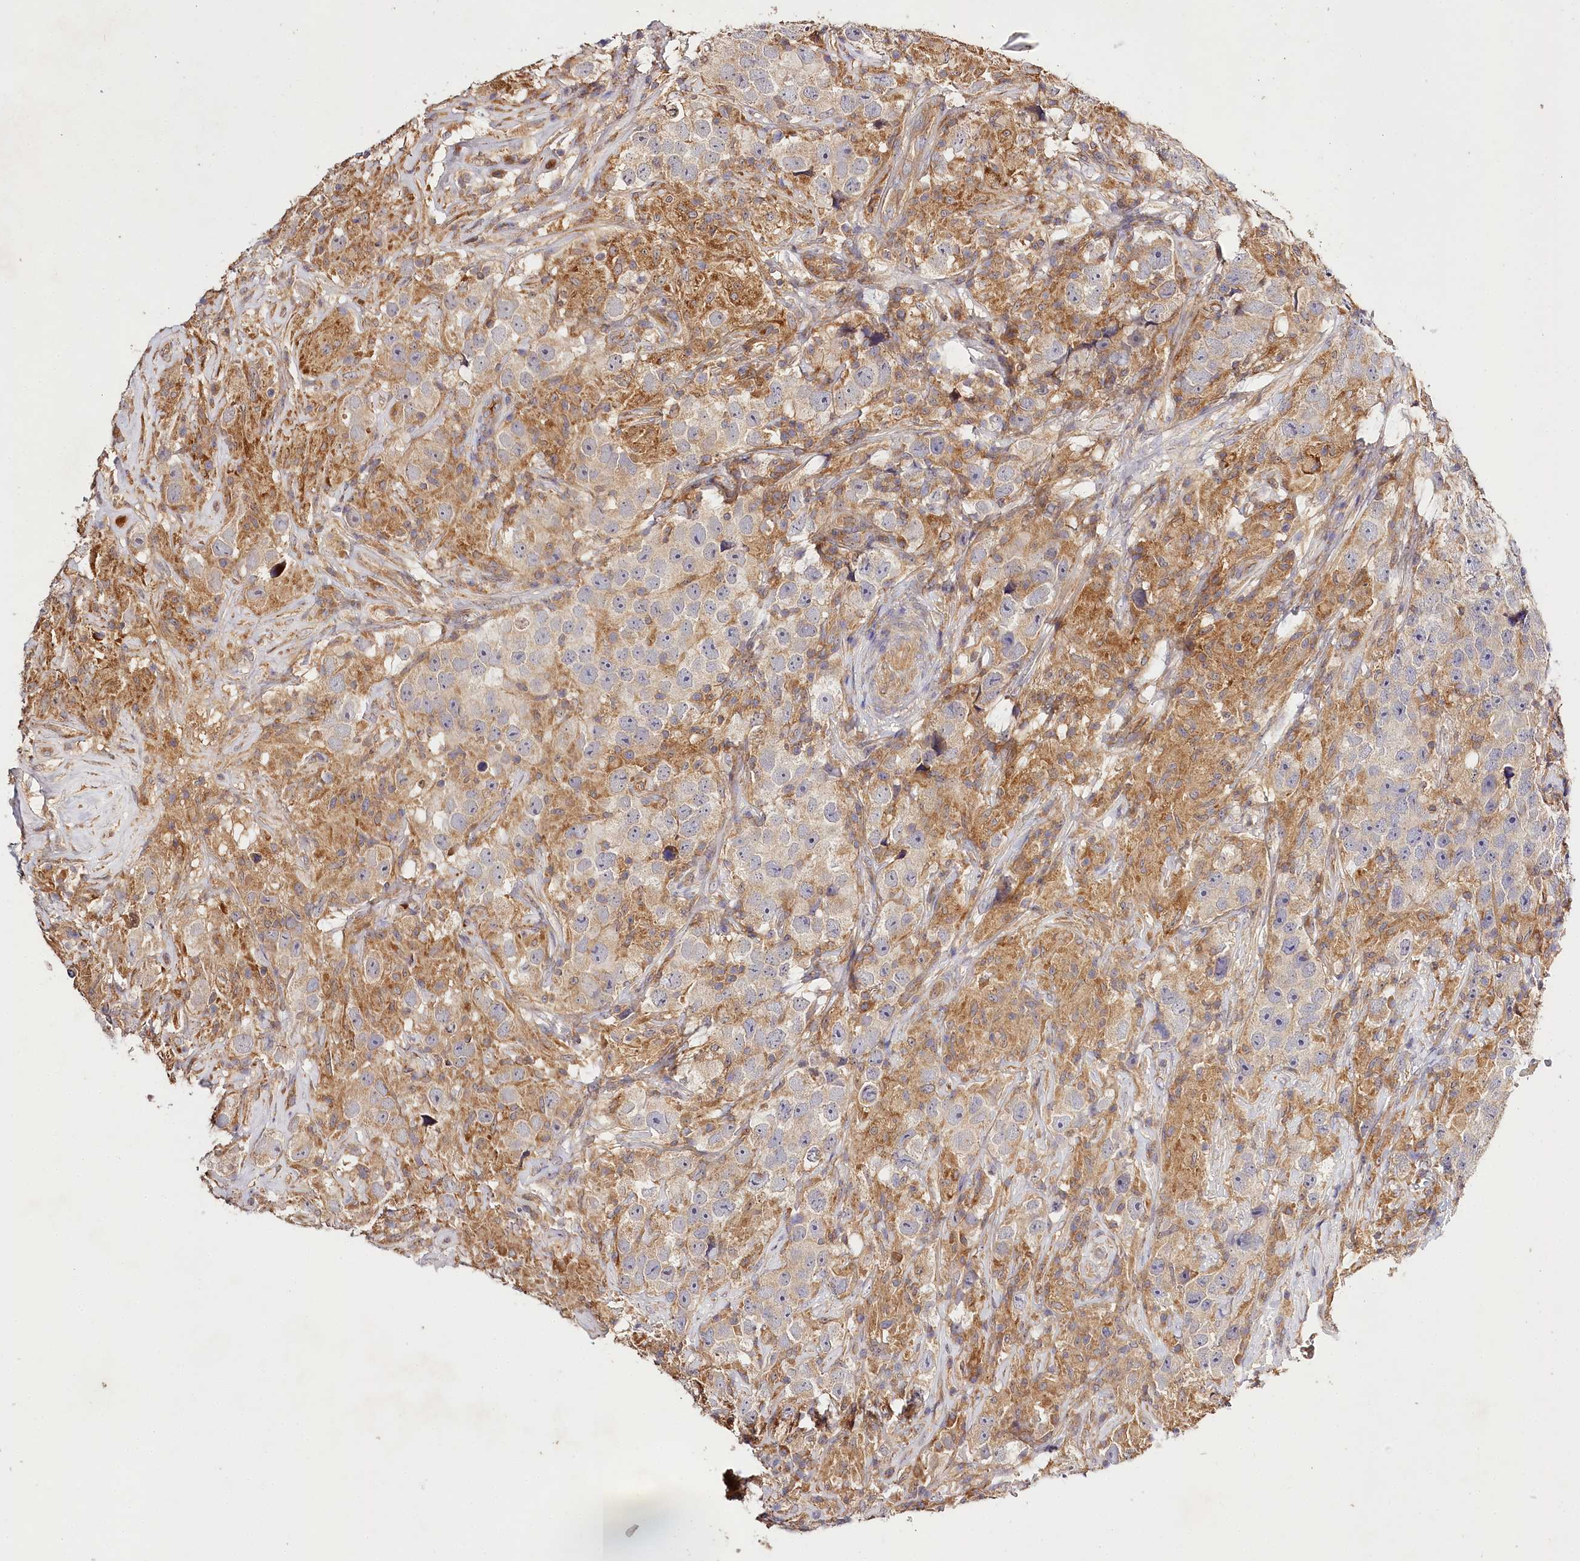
{"staining": {"intensity": "weak", "quantity": "25%-75%", "location": "cytoplasmic/membranous"}, "tissue": "testis cancer", "cell_type": "Tumor cells", "image_type": "cancer", "snomed": [{"axis": "morphology", "description": "Seminoma, NOS"}, {"axis": "topography", "description": "Testis"}], "caption": "Immunohistochemical staining of seminoma (testis) demonstrates low levels of weak cytoplasmic/membranous positivity in approximately 25%-75% of tumor cells.", "gene": "LSS", "patient": {"sex": "male", "age": 49}}